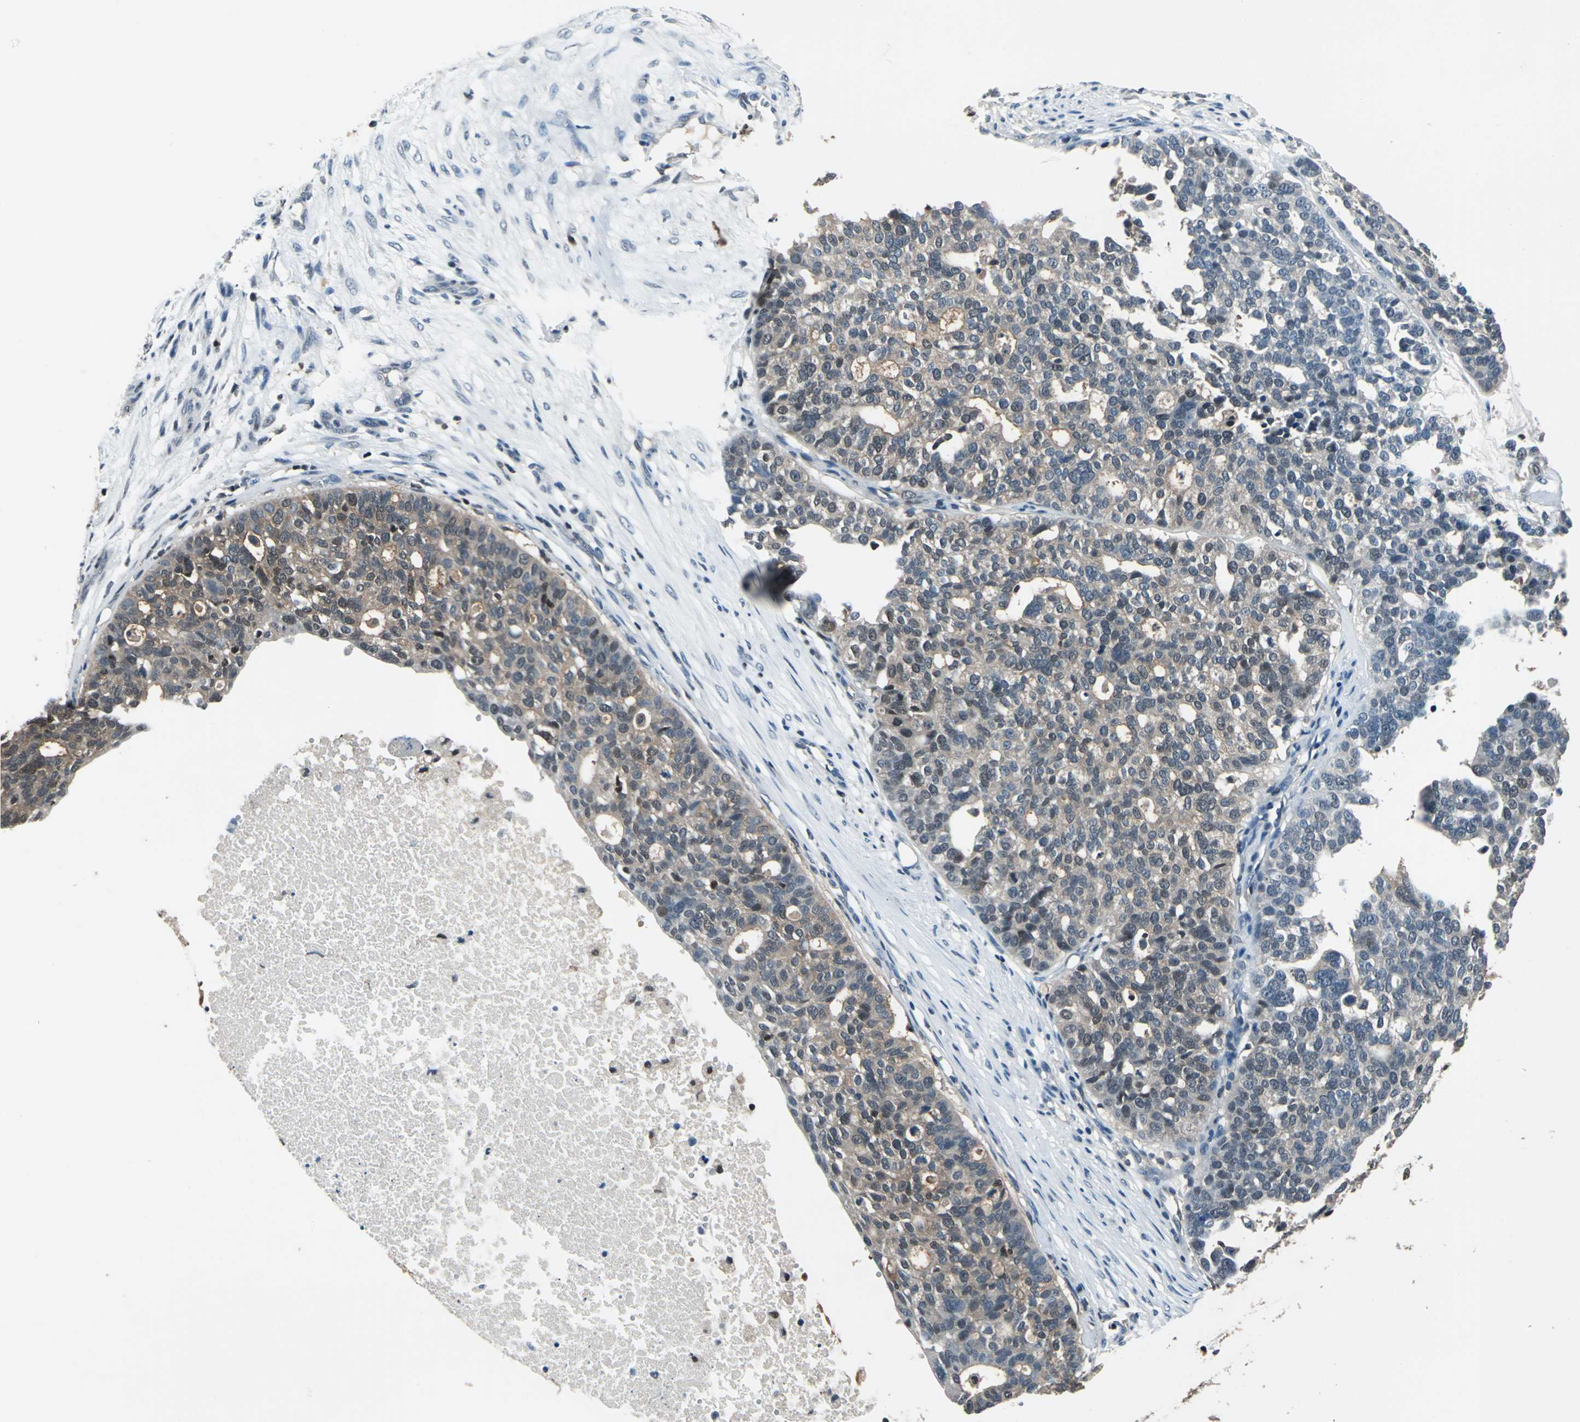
{"staining": {"intensity": "weak", "quantity": "25%-75%", "location": "cytoplasmic/membranous,nuclear"}, "tissue": "ovarian cancer", "cell_type": "Tumor cells", "image_type": "cancer", "snomed": [{"axis": "morphology", "description": "Cystadenocarcinoma, serous, NOS"}, {"axis": "topography", "description": "Ovary"}], "caption": "IHC photomicrograph of human serous cystadenocarcinoma (ovarian) stained for a protein (brown), which displays low levels of weak cytoplasmic/membranous and nuclear expression in about 25%-75% of tumor cells.", "gene": "PSME1", "patient": {"sex": "female", "age": 59}}